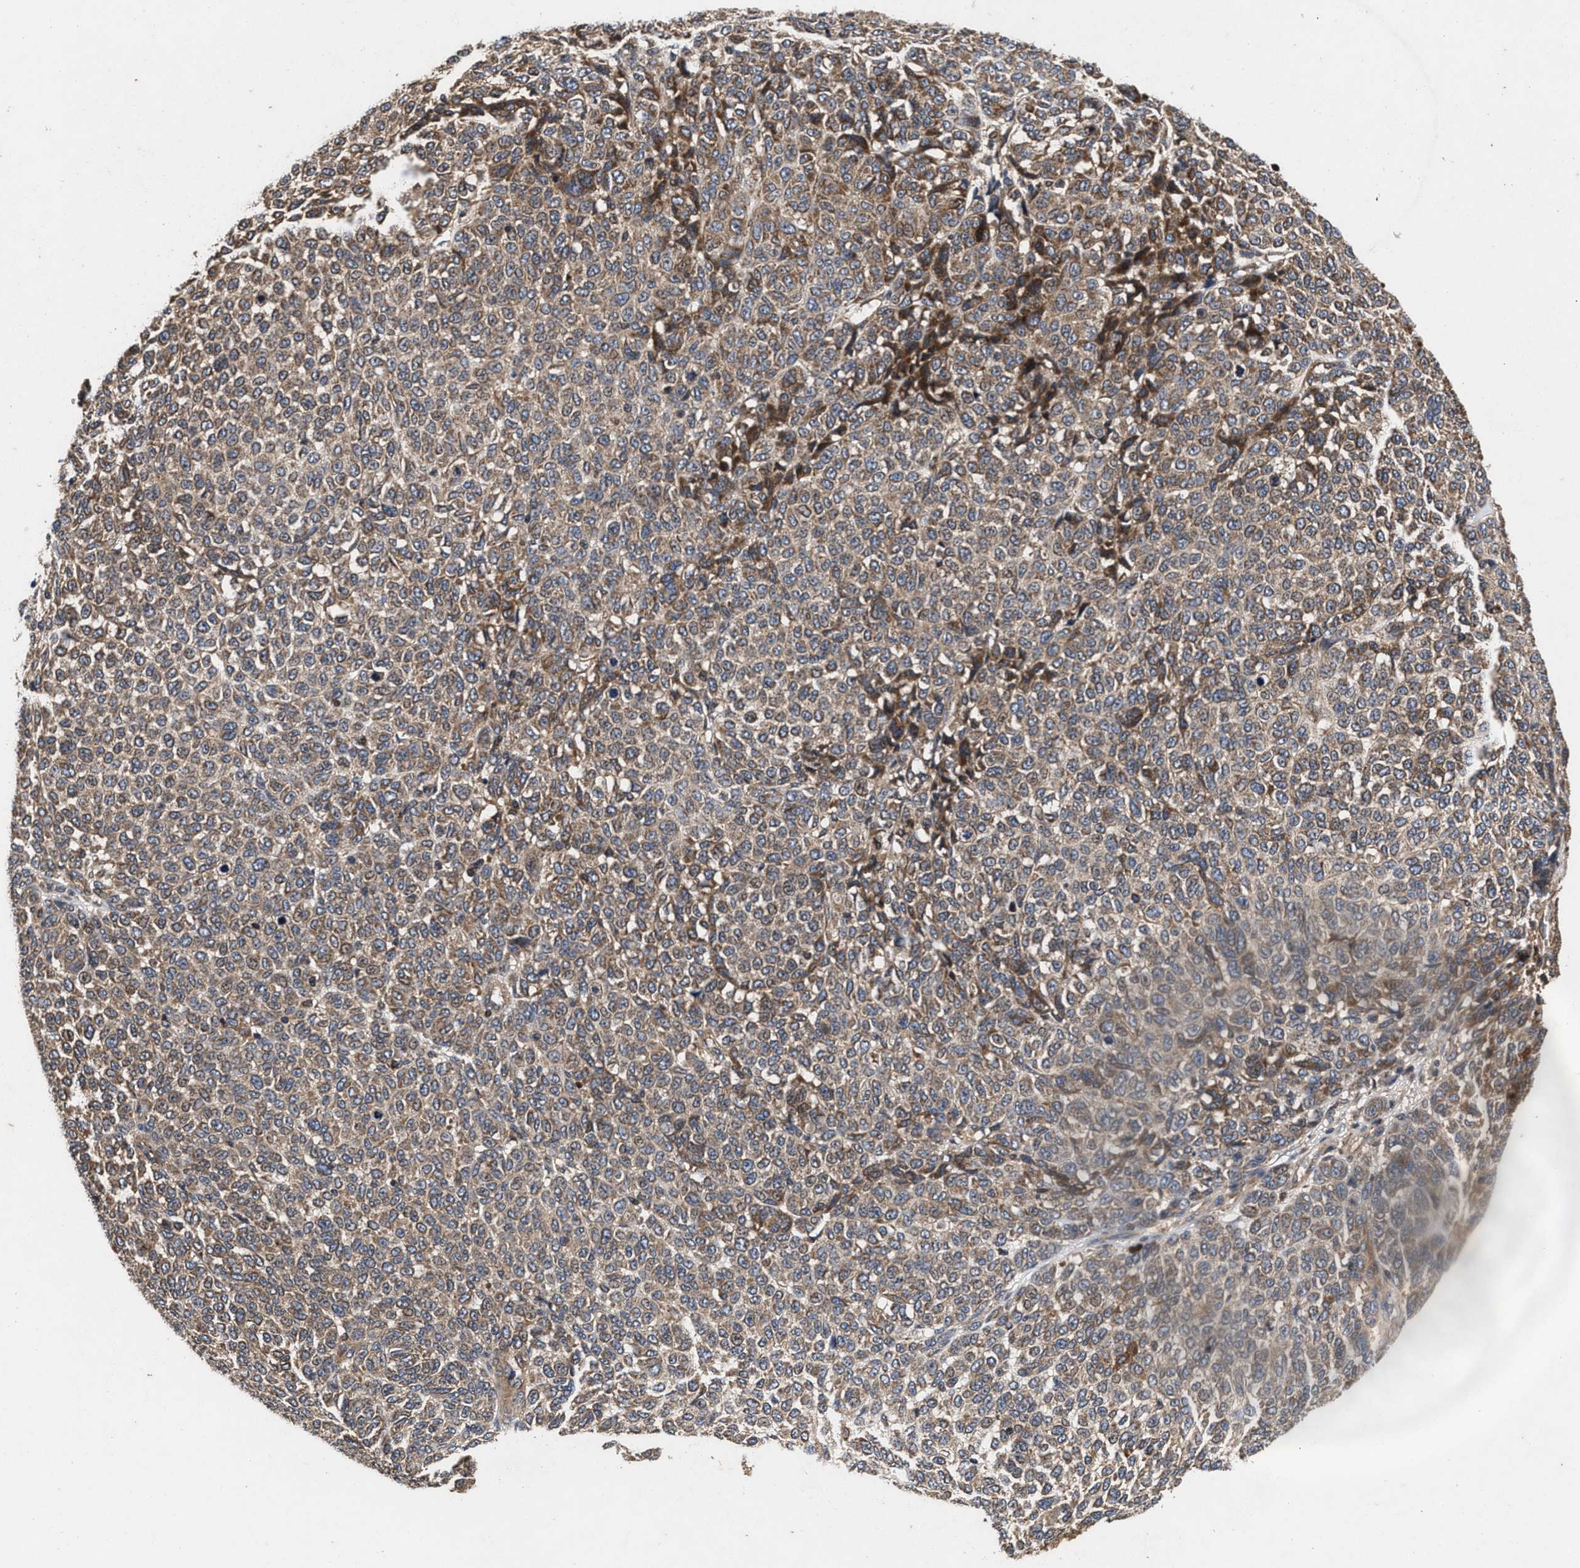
{"staining": {"intensity": "weak", "quantity": ">75%", "location": "cytoplasmic/membranous"}, "tissue": "melanoma", "cell_type": "Tumor cells", "image_type": "cancer", "snomed": [{"axis": "morphology", "description": "Malignant melanoma, NOS"}, {"axis": "topography", "description": "Skin"}], "caption": "Human malignant melanoma stained with a protein marker demonstrates weak staining in tumor cells.", "gene": "NFKB2", "patient": {"sex": "male", "age": 59}}